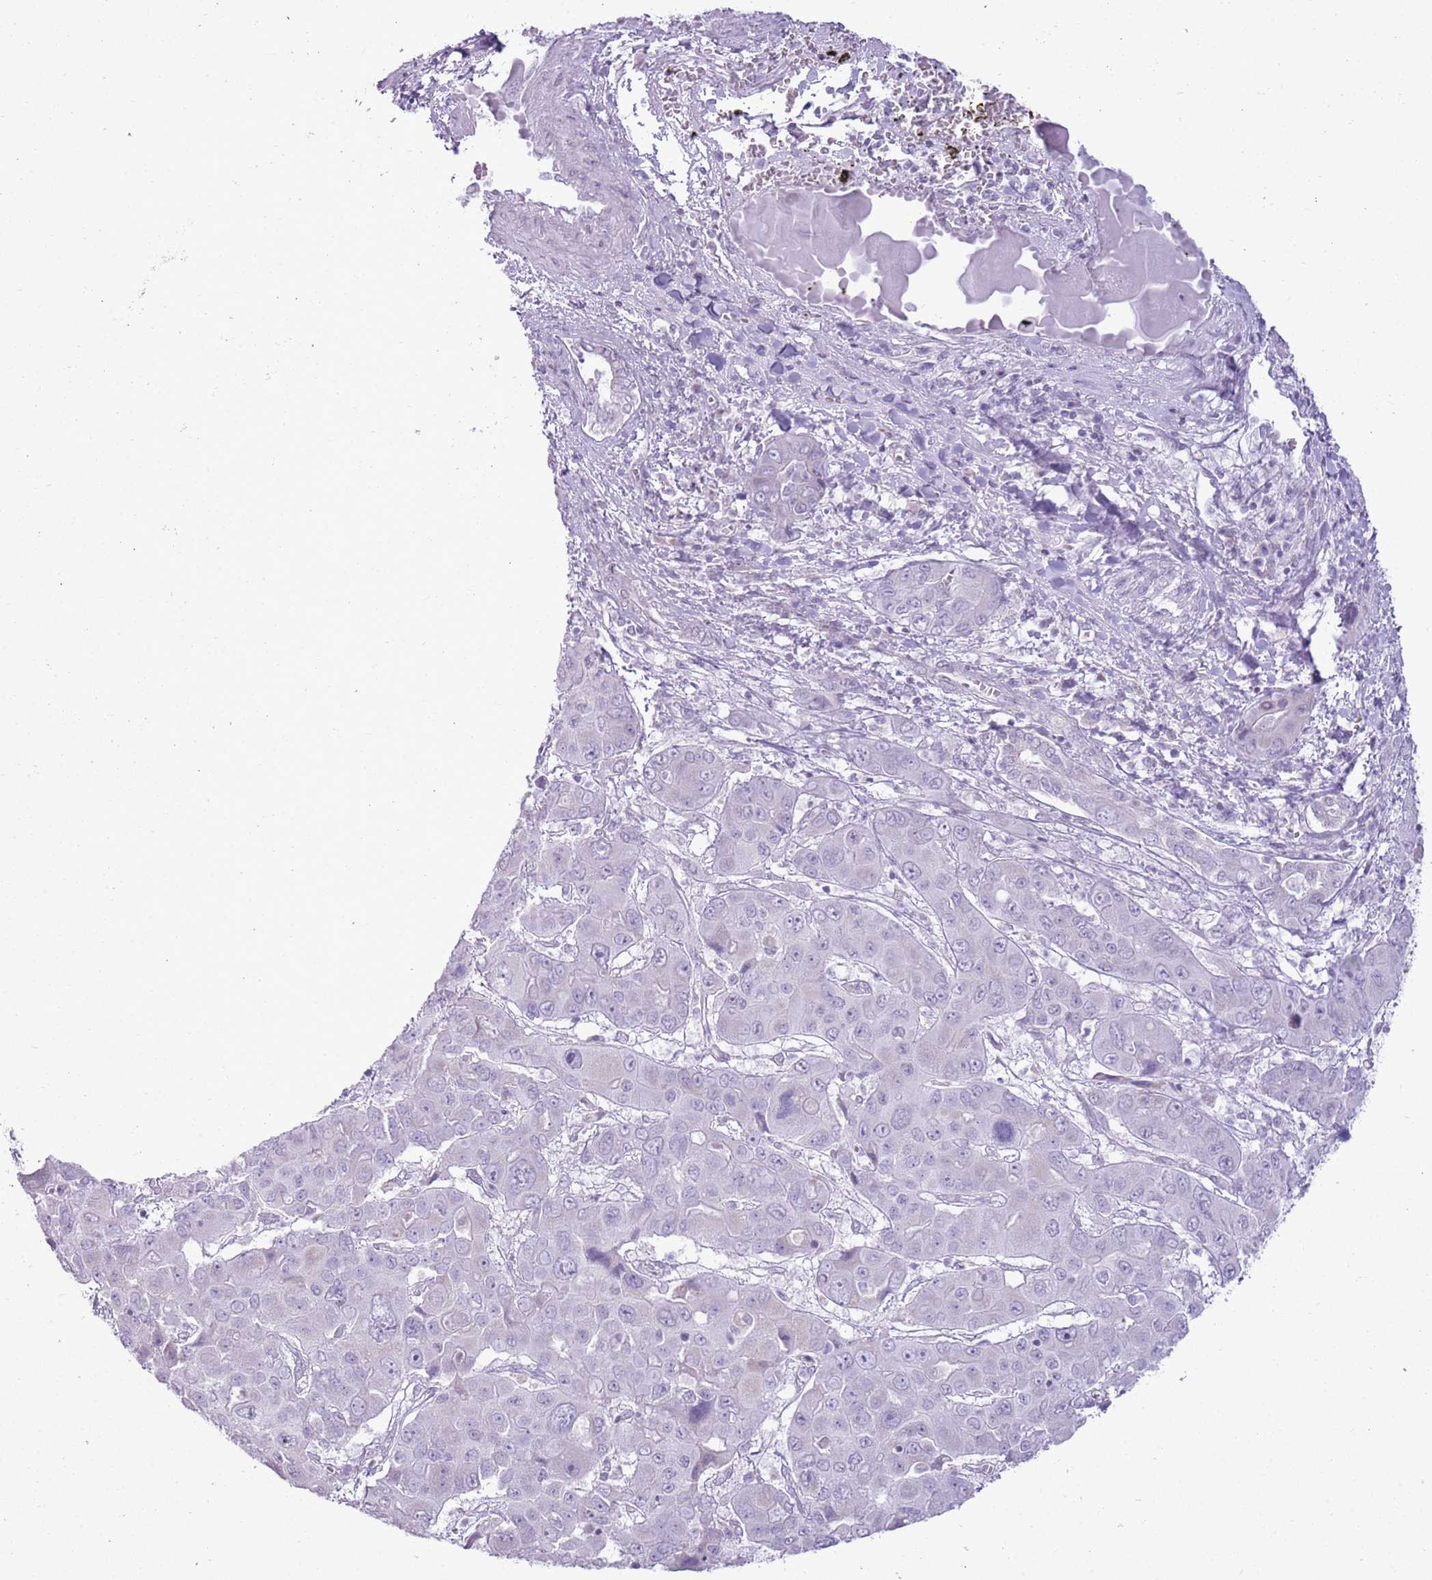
{"staining": {"intensity": "negative", "quantity": "none", "location": "none"}, "tissue": "liver cancer", "cell_type": "Tumor cells", "image_type": "cancer", "snomed": [{"axis": "morphology", "description": "Cholangiocarcinoma"}, {"axis": "topography", "description": "Liver"}], "caption": "Cholangiocarcinoma (liver) was stained to show a protein in brown. There is no significant staining in tumor cells.", "gene": "RPL3L", "patient": {"sex": "male", "age": 67}}